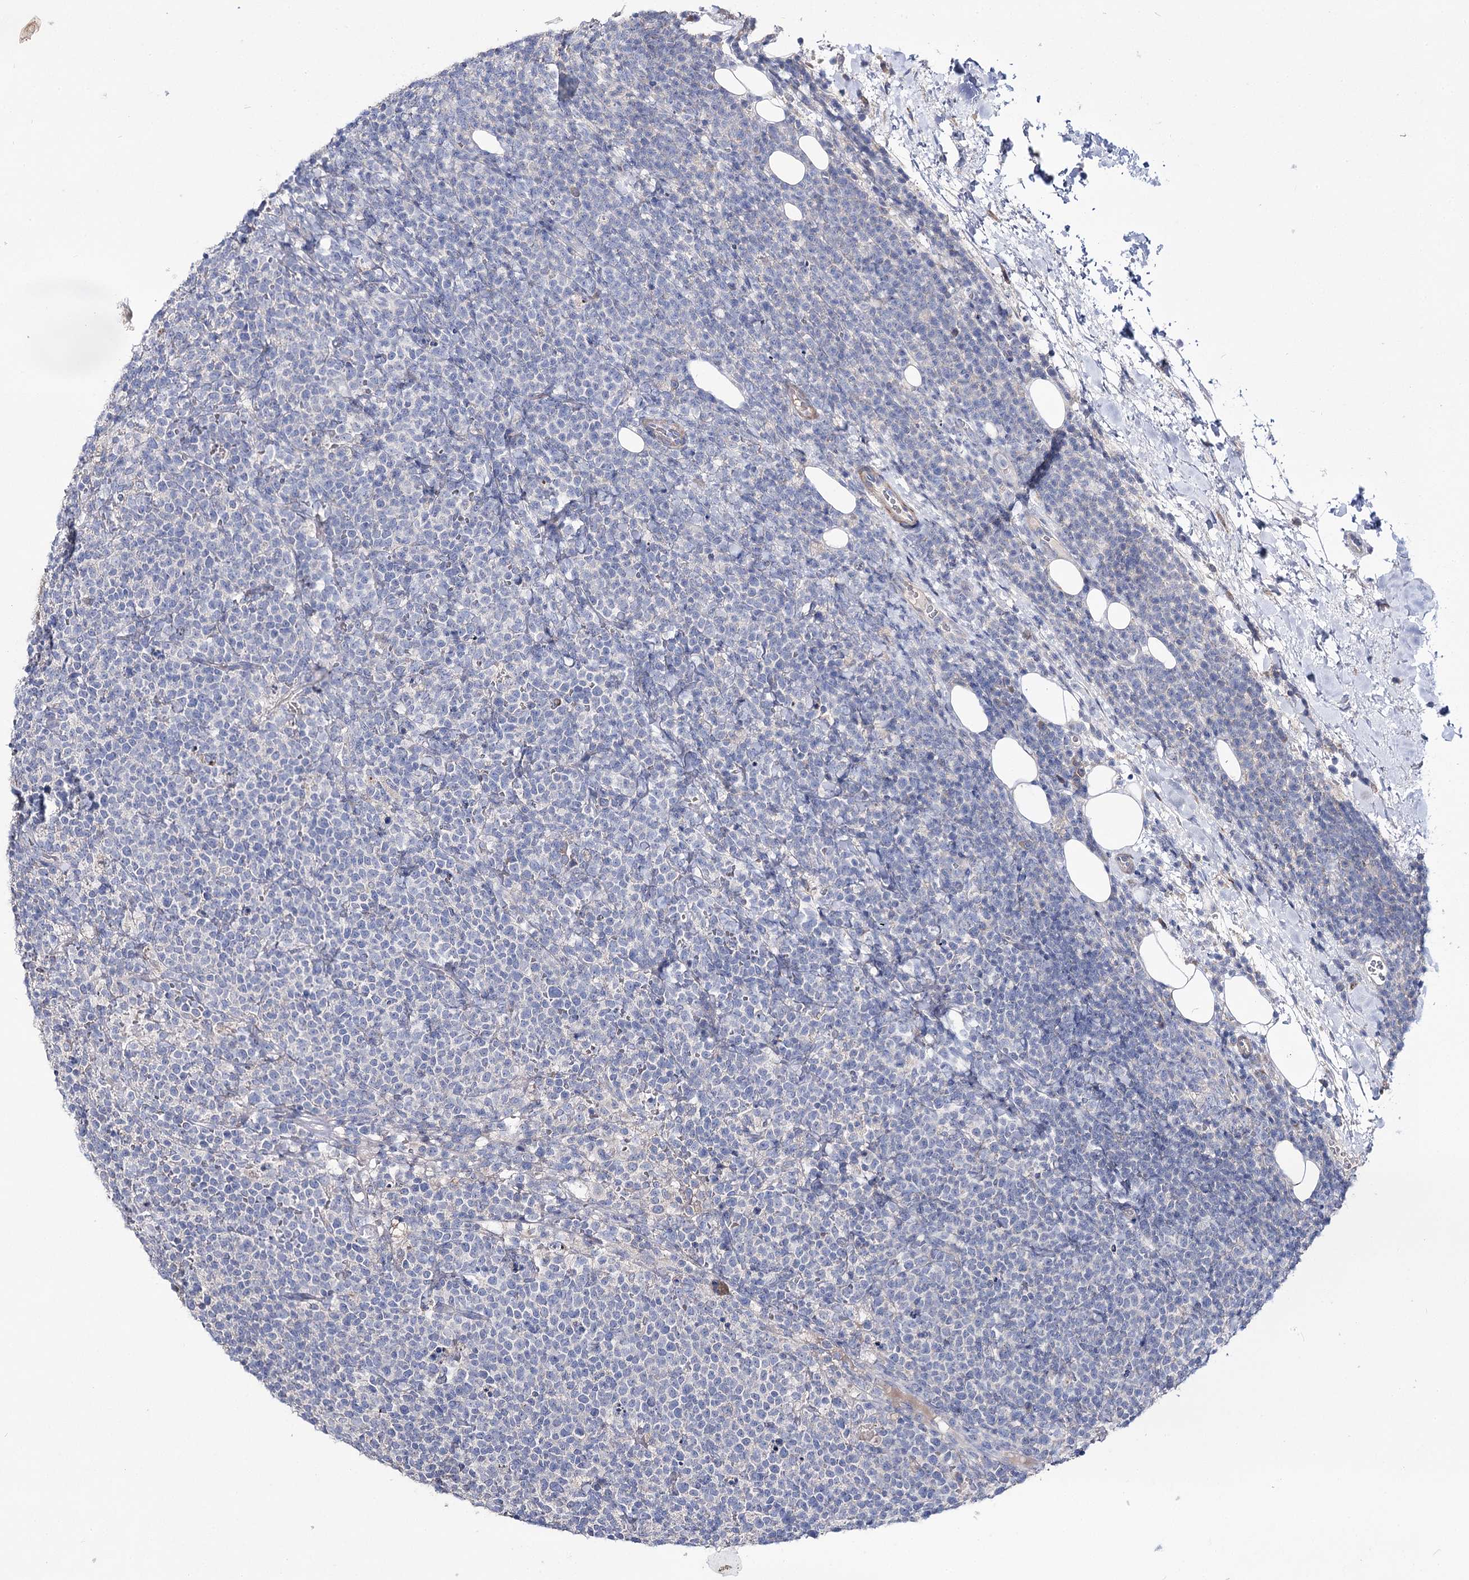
{"staining": {"intensity": "negative", "quantity": "none", "location": "none"}, "tissue": "lymphoma", "cell_type": "Tumor cells", "image_type": "cancer", "snomed": [{"axis": "morphology", "description": "Malignant lymphoma, non-Hodgkin's type, High grade"}, {"axis": "topography", "description": "Lymph node"}], "caption": "IHC image of neoplastic tissue: high-grade malignant lymphoma, non-Hodgkin's type stained with DAB displays no significant protein staining in tumor cells.", "gene": "NRAP", "patient": {"sex": "male", "age": 61}}